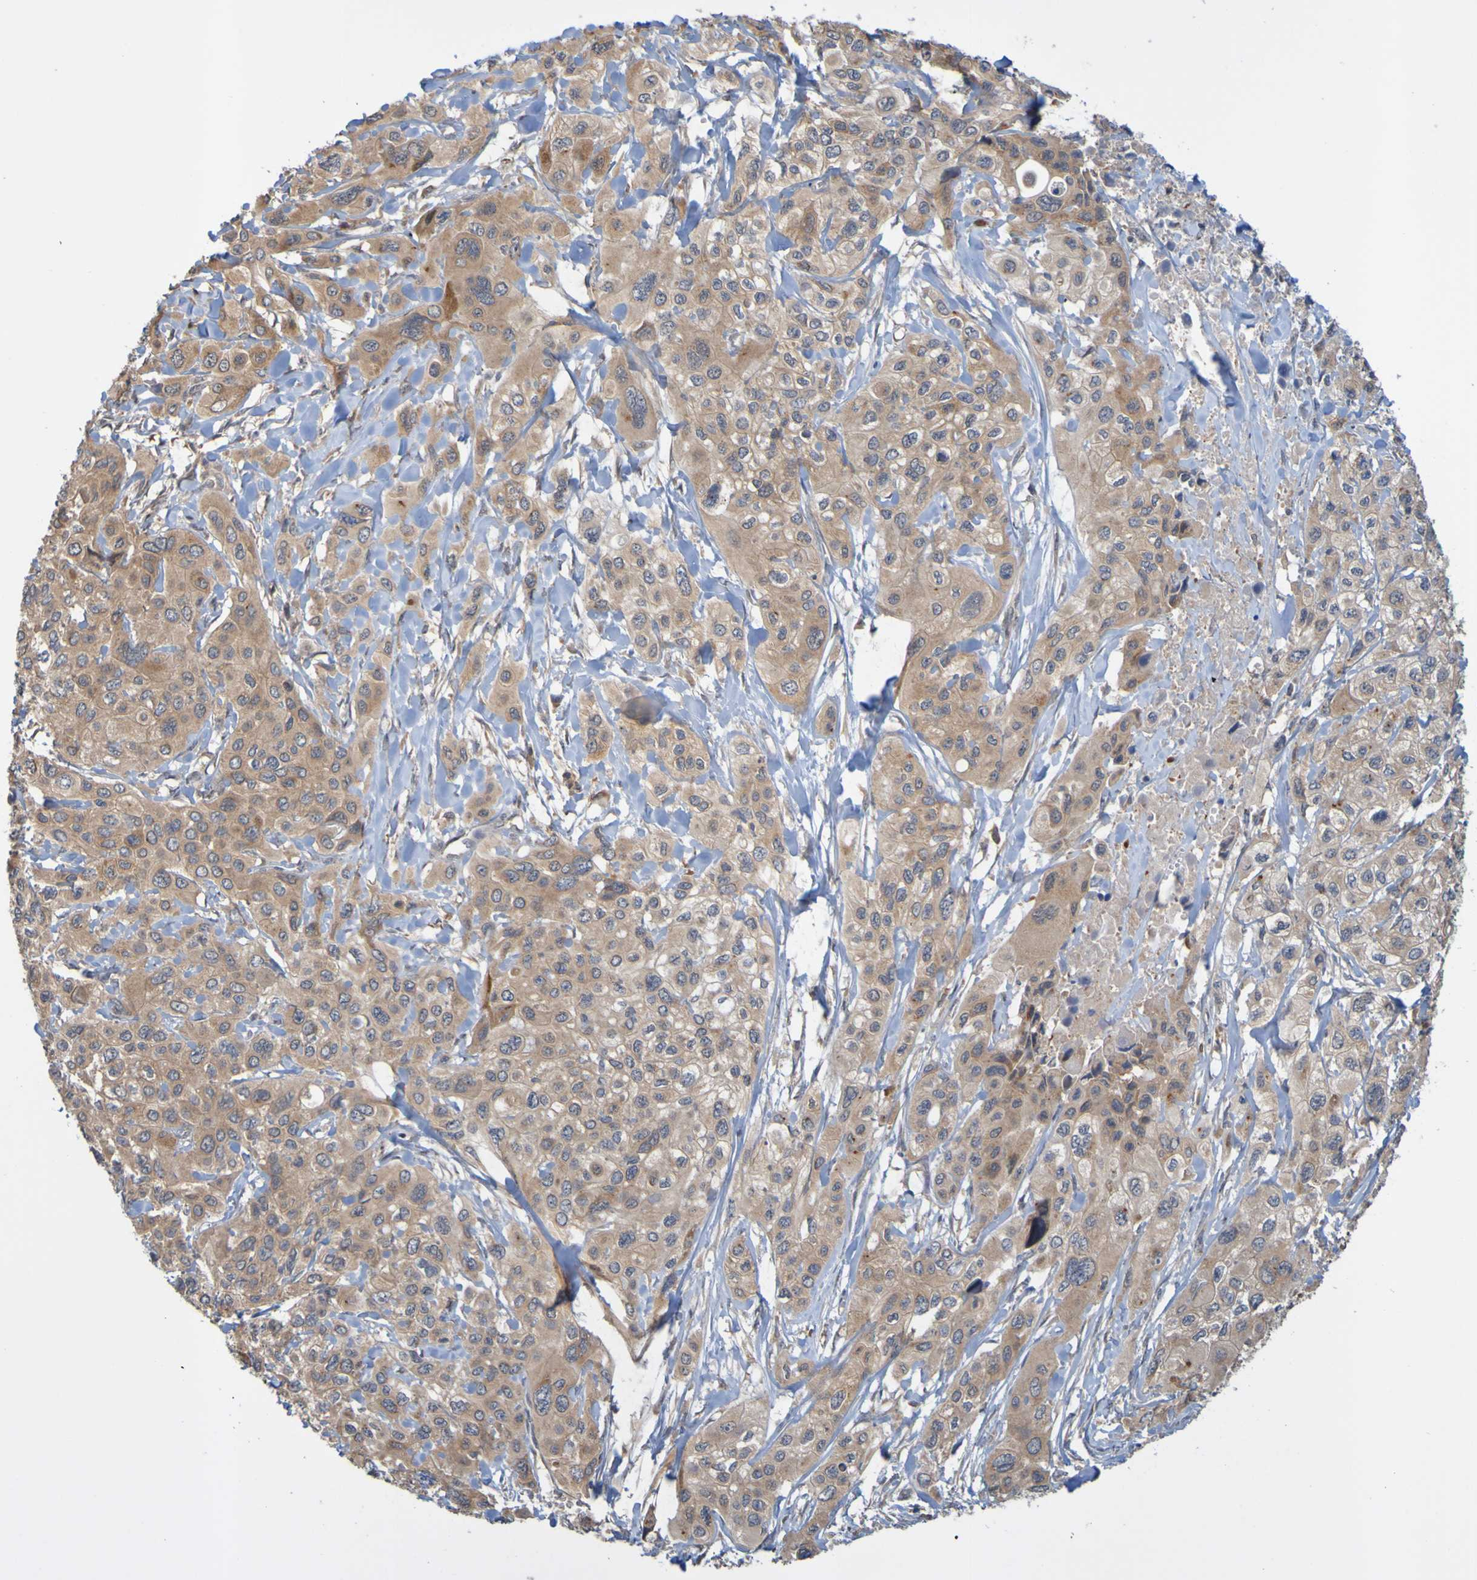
{"staining": {"intensity": "strong", "quantity": ">75%", "location": "cytoplasmic/membranous"}, "tissue": "pancreatic cancer", "cell_type": "Tumor cells", "image_type": "cancer", "snomed": [{"axis": "morphology", "description": "Adenocarcinoma, NOS"}, {"axis": "topography", "description": "Pancreas"}], "caption": "Immunohistochemistry (IHC) histopathology image of human pancreatic cancer (adenocarcinoma) stained for a protein (brown), which exhibits high levels of strong cytoplasmic/membranous staining in approximately >75% of tumor cells.", "gene": "NAV2", "patient": {"sex": "male", "age": 73}}